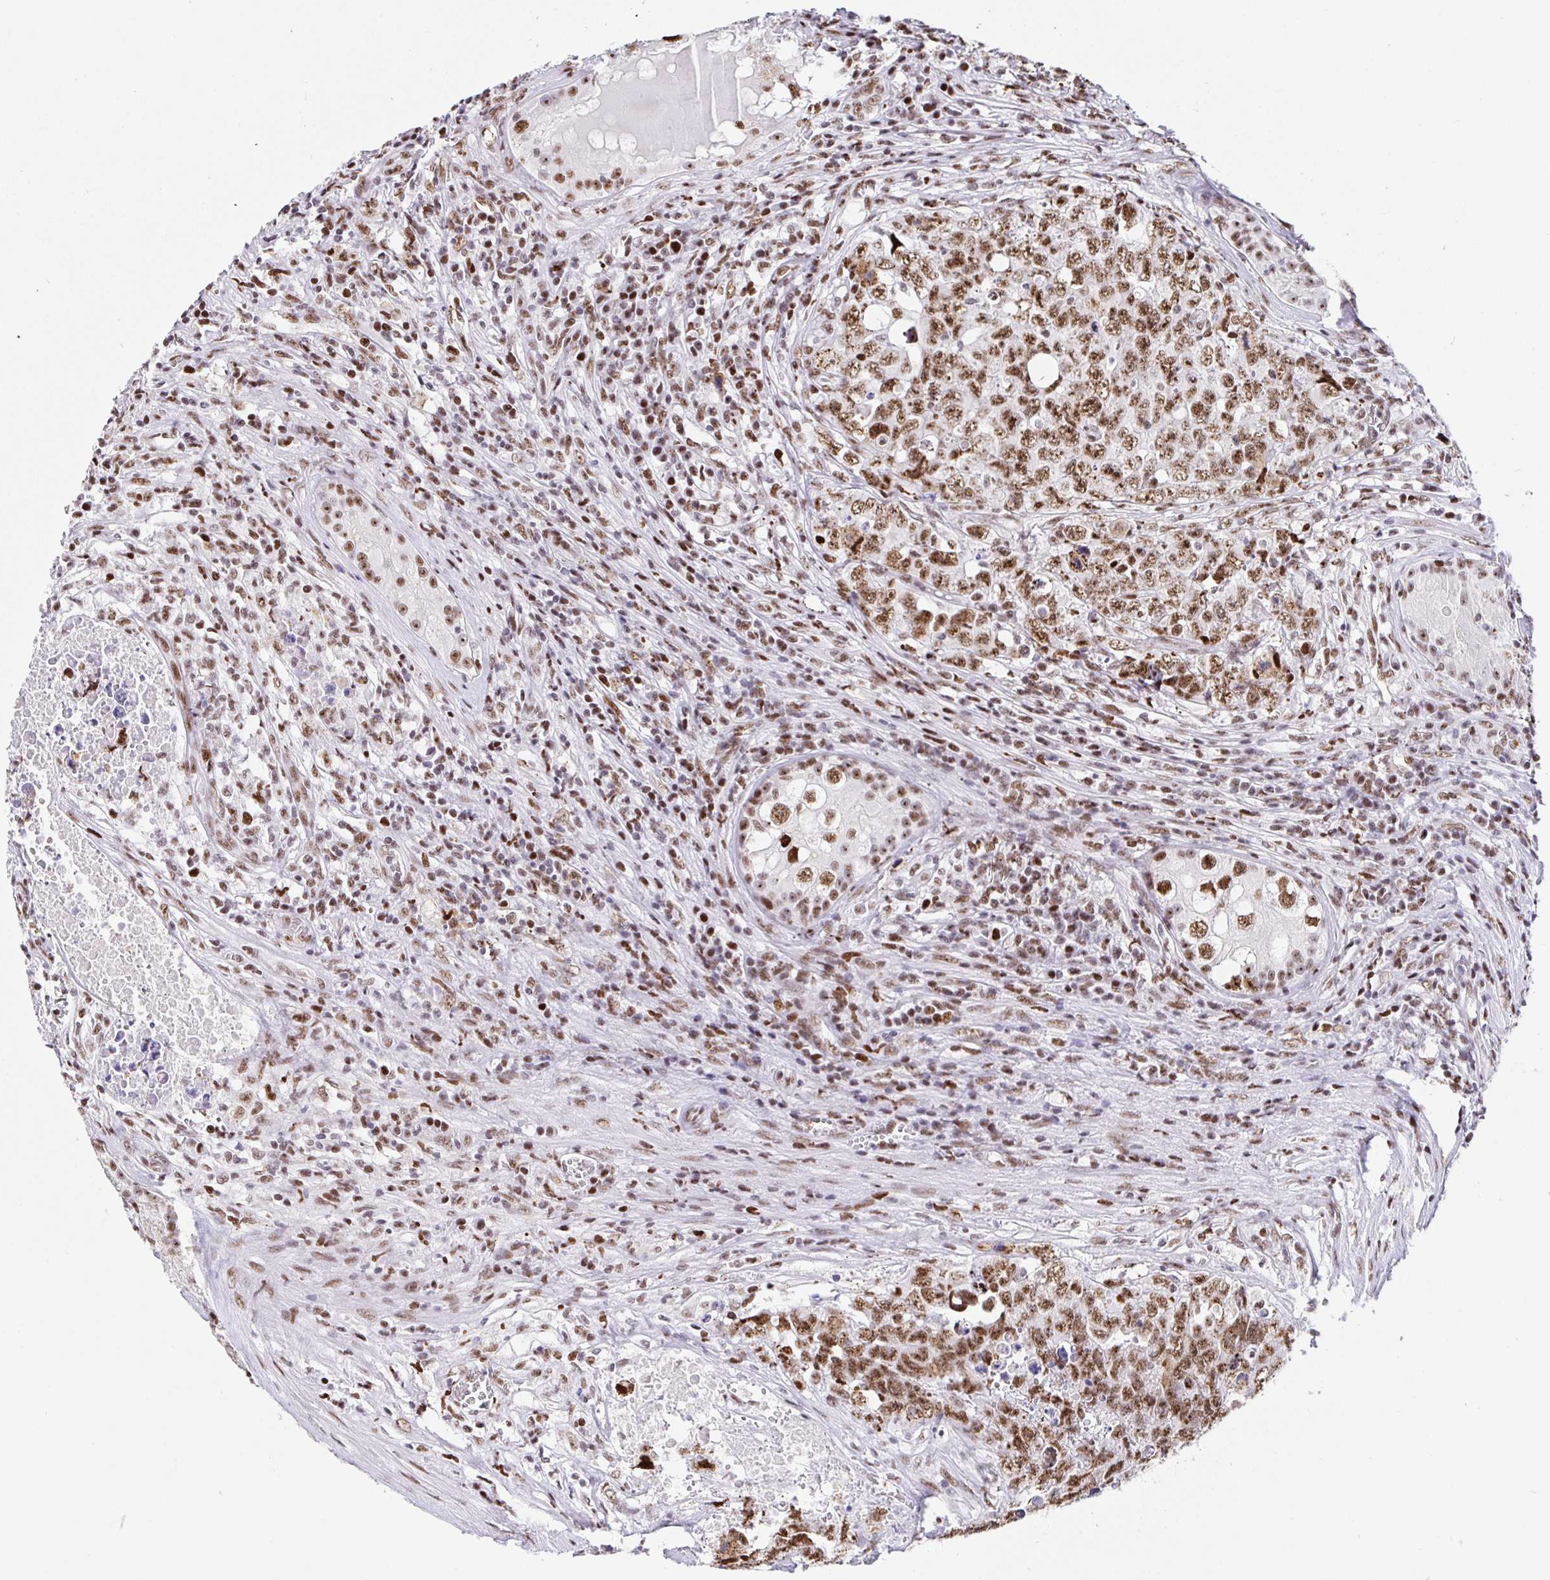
{"staining": {"intensity": "strong", "quantity": ">75%", "location": "nuclear"}, "tissue": "testis cancer", "cell_type": "Tumor cells", "image_type": "cancer", "snomed": [{"axis": "morphology", "description": "Carcinoma, Embryonal, NOS"}, {"axis": "topography", "description": "Testis"}], "caption": "Human testis cancer (embryonal carcinoma) stained with a protein marker shows strong staining in tumor cells.", "gene": "SETD5", "patient": {"sex": "male", "age": 24}}